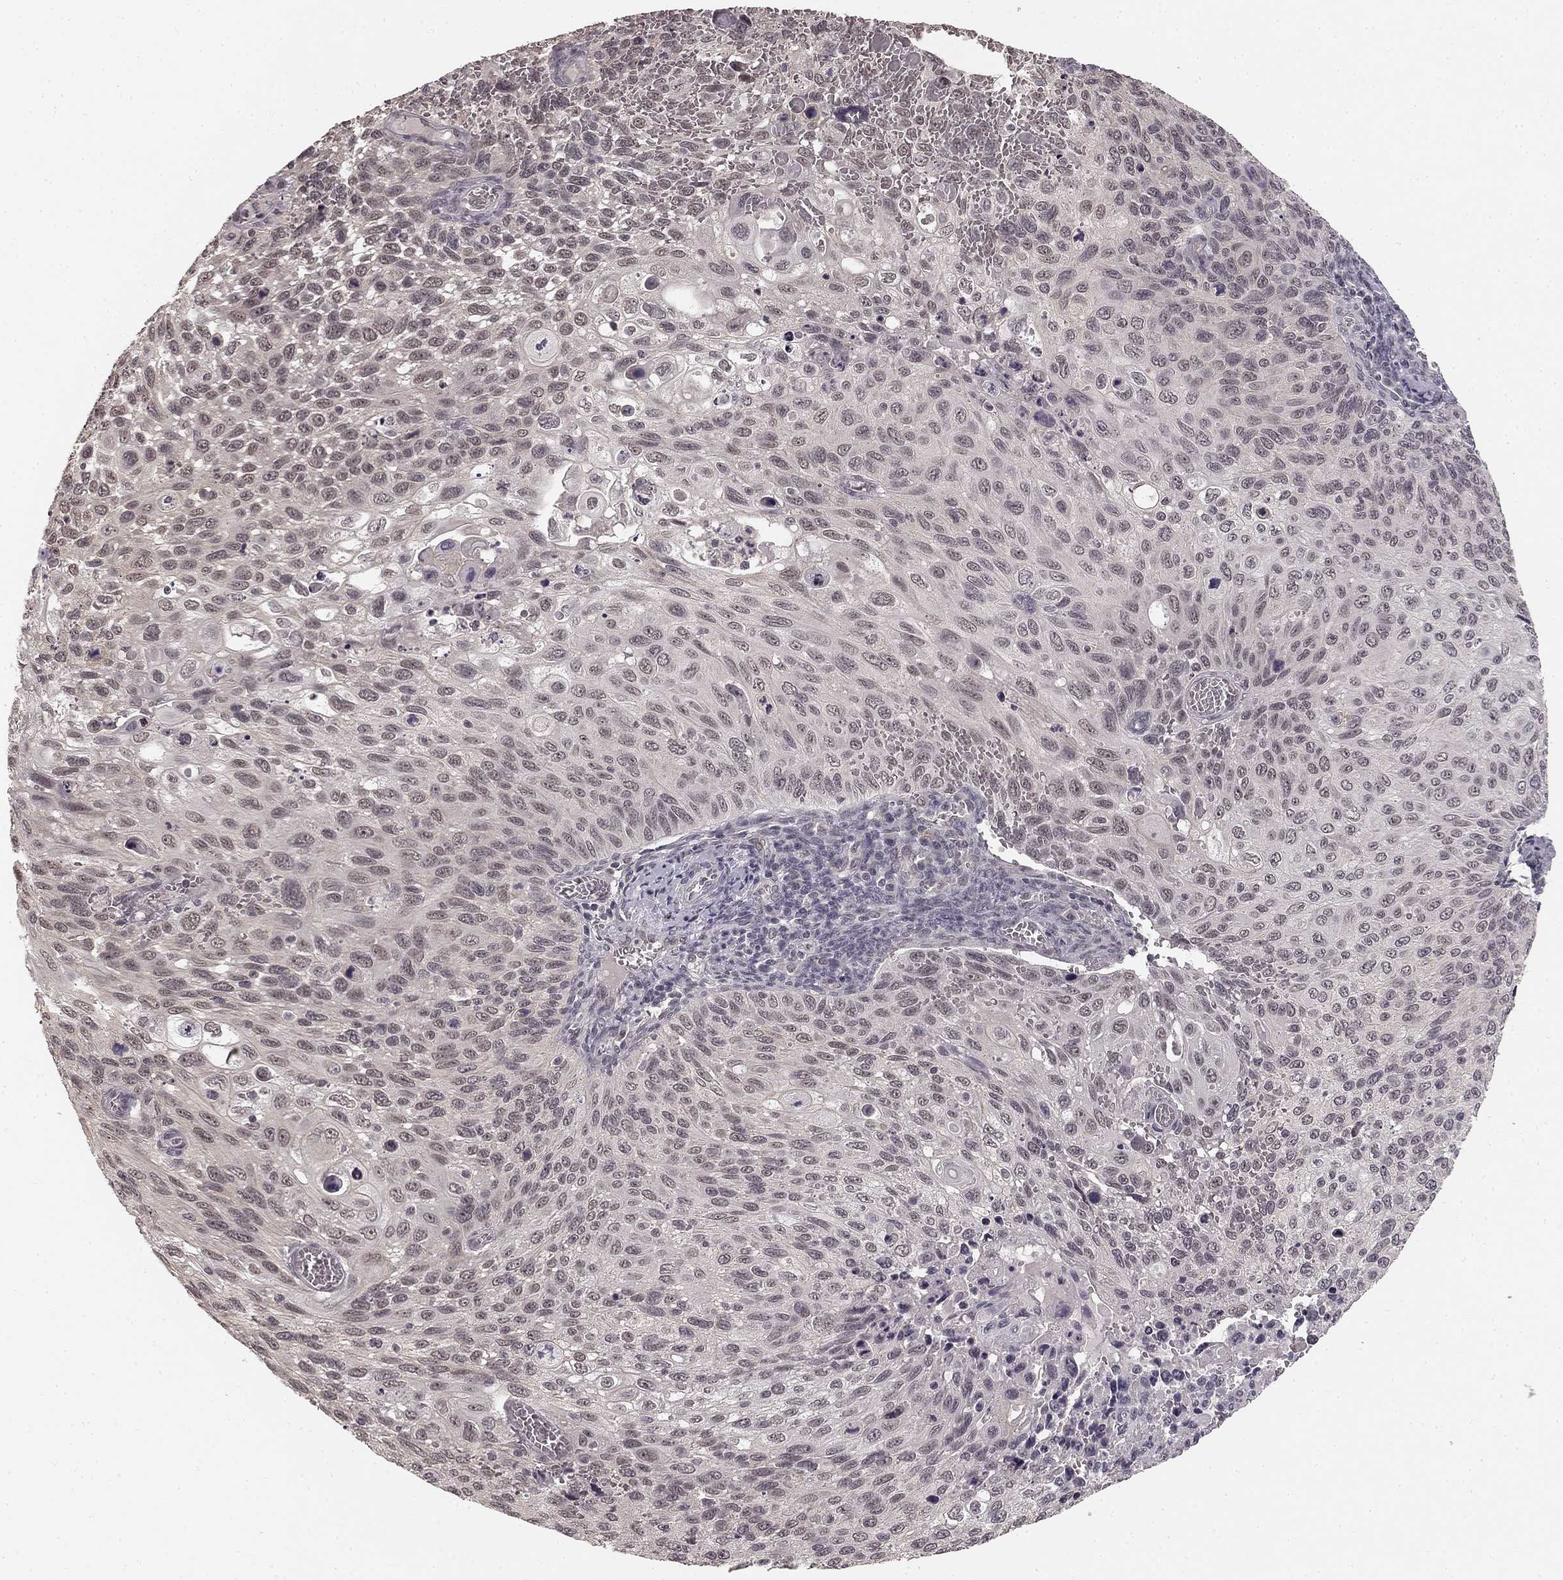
{"staining": {"intensity": "negative", "quantity": "none", "location": "none"}, "tissue": "cervical cancer", "cell_type": "Tumor cells", "image_type": "cancer", "snomed": [{"axis": "morphology", "description": "Squamous cell carcinoma, NOS"}, {"axis": "topography", "description": "Cervix"}], "caption": "This micrograph is of cervical squamous cell carcinoma stained with IHC to label a protein in brown with the nuclei are counter-stained blue. There is no positivity in tumor cells. (DAB IHC visualized using brightfield microscopy, high magnification).", "gene": "HCN4", "patient": {"sex": "female", "age": 70}}